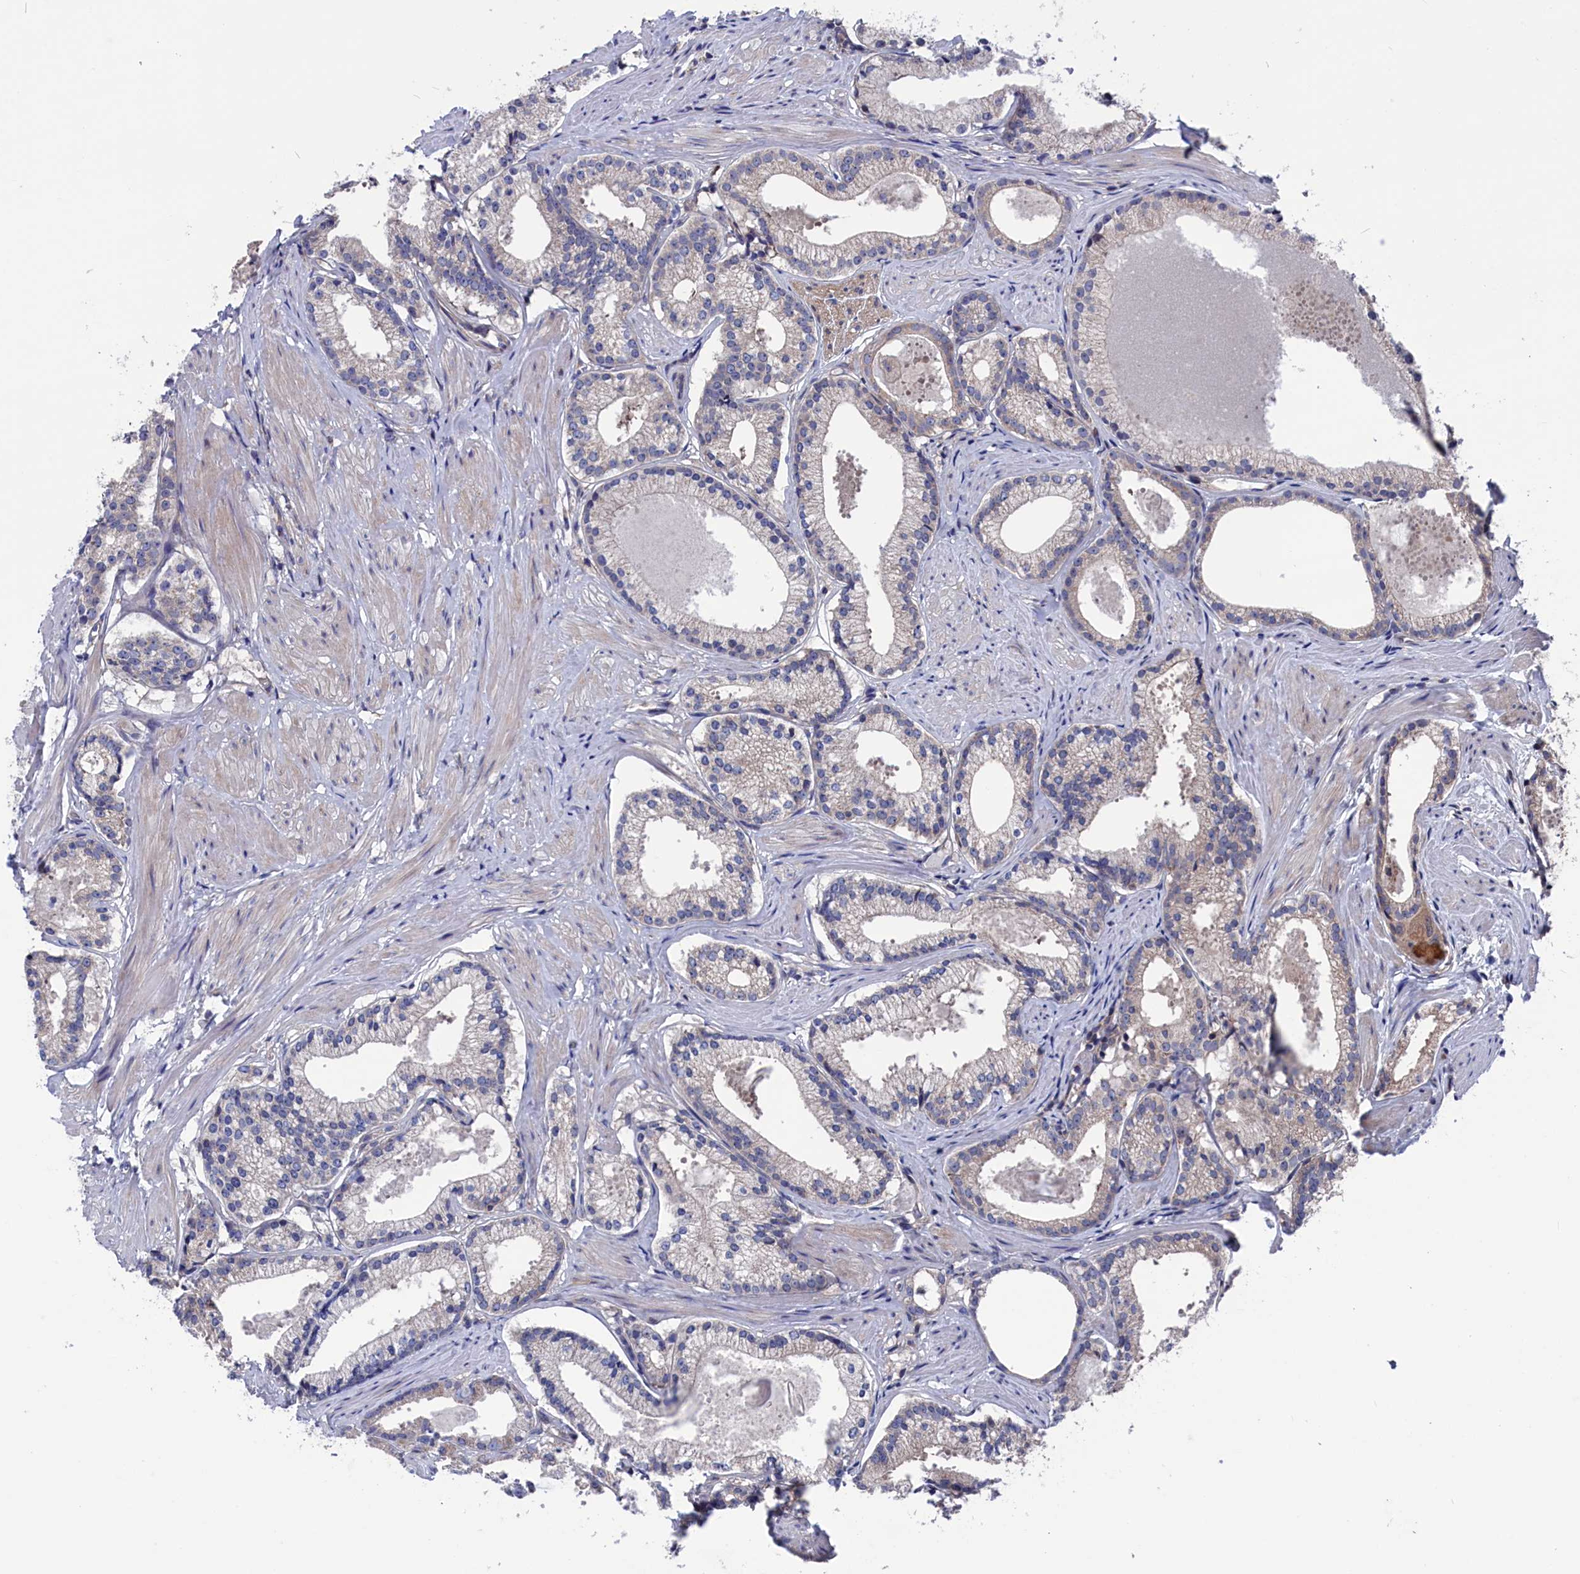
{"staining": {"intensity": "negative", "quantity": "none", "location": "none"}, "tissue": "prostate cancer", "cell_type": "Tumor cells", "image_type": "cancer", "snomed": [{"axis": "morphology", "description": "Adenocarcinoma, Low grade"}, {"axis": "topography", "description": "Prostate"}], "caption": "DAB immunohistochemical staining of adenocarcinoma (low-grade) (prostate) demonstrates no significant positivity in tumor cells.", "gene": "SPATA13", "patient": {"sex": "male", "age": 57}}